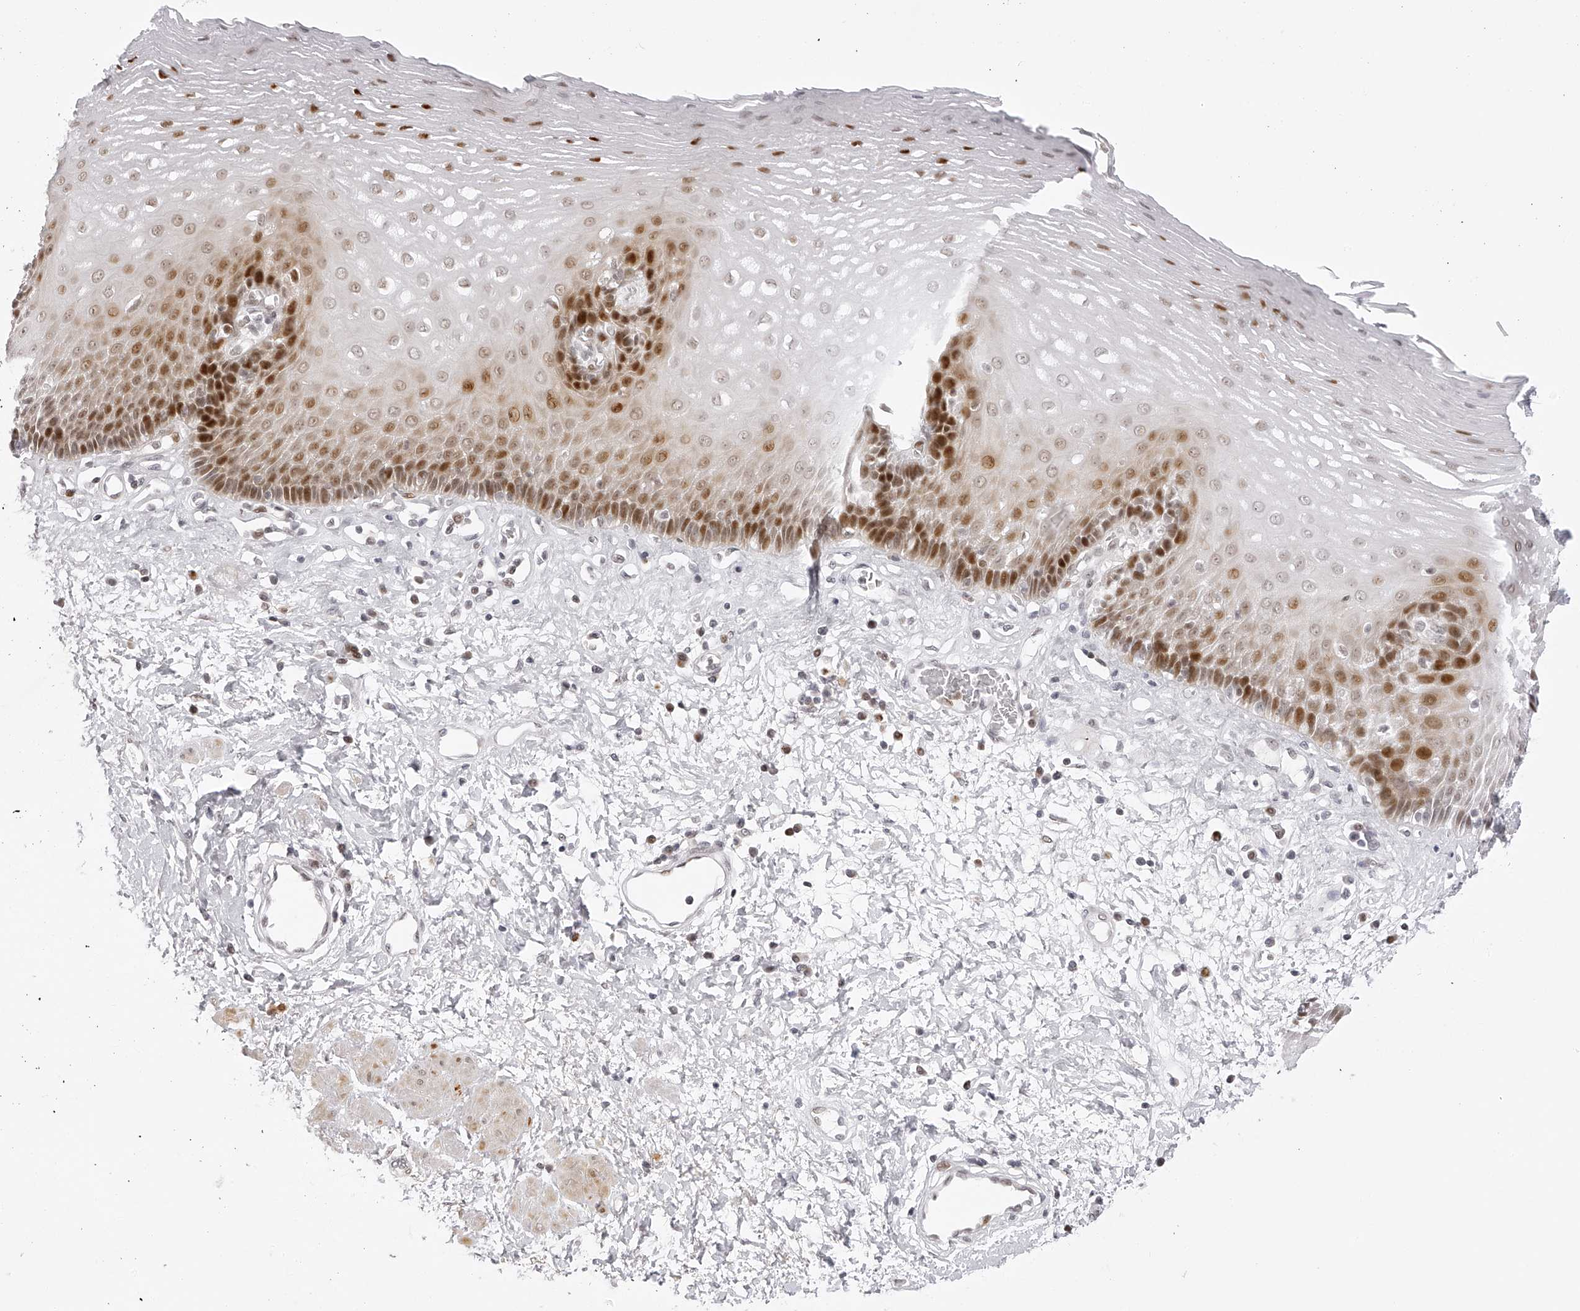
{"staining": {"intensity": "strong", "quantity": "25%-75%", "location": "nuclear"}, "tissue": "esophagus", "cell_type": "Squamous epithelial cells", "image_type": "normal", "snomed": [{"axis": "morphology", "description": "Normal tissue, NOS"}, {"axis": "morphology", "description": "Adenocarcinoma, NOS"}, {"axis": "topography", "description": "Esophagus"}], "caption": "Immunohistochemistry (IHC) image of benign esophagus stained for a protein (brown), which displays high levels of strong nuclear expression in about 25%-75% of squamous epithelial cells.", "gene": "PLEKHG1", "patient": {"sex": "male", "age": 62}}